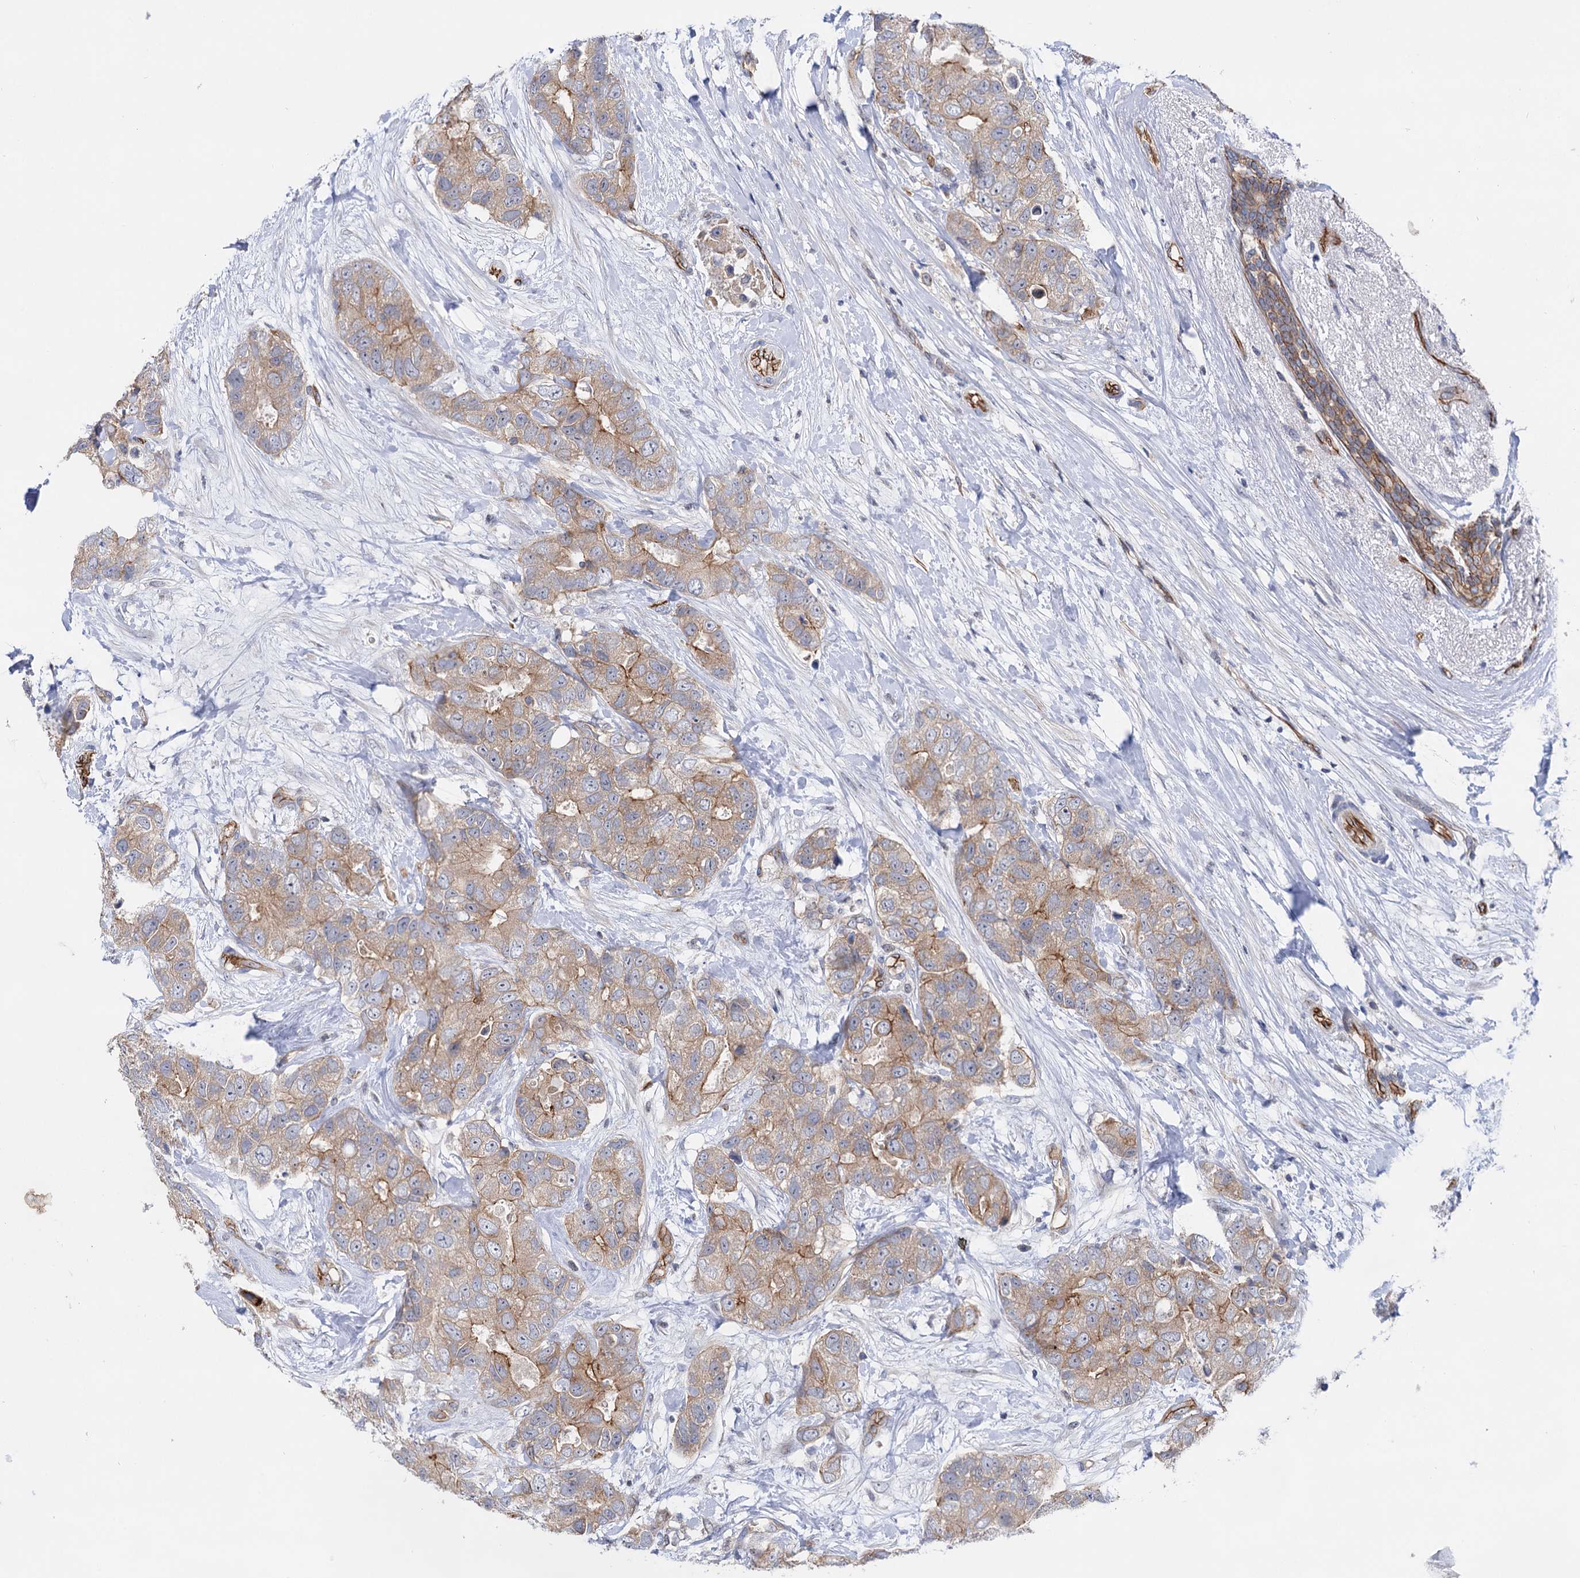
{"staining": {"intensity": "moderate", "quantity": "25%-75%", "location": "cytoplasmic/membranous"}, "tissue": "breast cancer", "cell_type": "Tumor cells", "image_type": "cancer", "snomed": [{"axis": "morphology", "description": "Duct carcinoma"}, {"axis": "topography", "description": "Breast"}], "caption": "Moderate cytoplasmic/membranous positivity for a protein is appreciated in approximately 25%-75% of tumor cells of breast infiltrating ductal carcinoma using IHC.", "gene": "ABLIM1", "patient": {"sex": "female", "age": 62}}